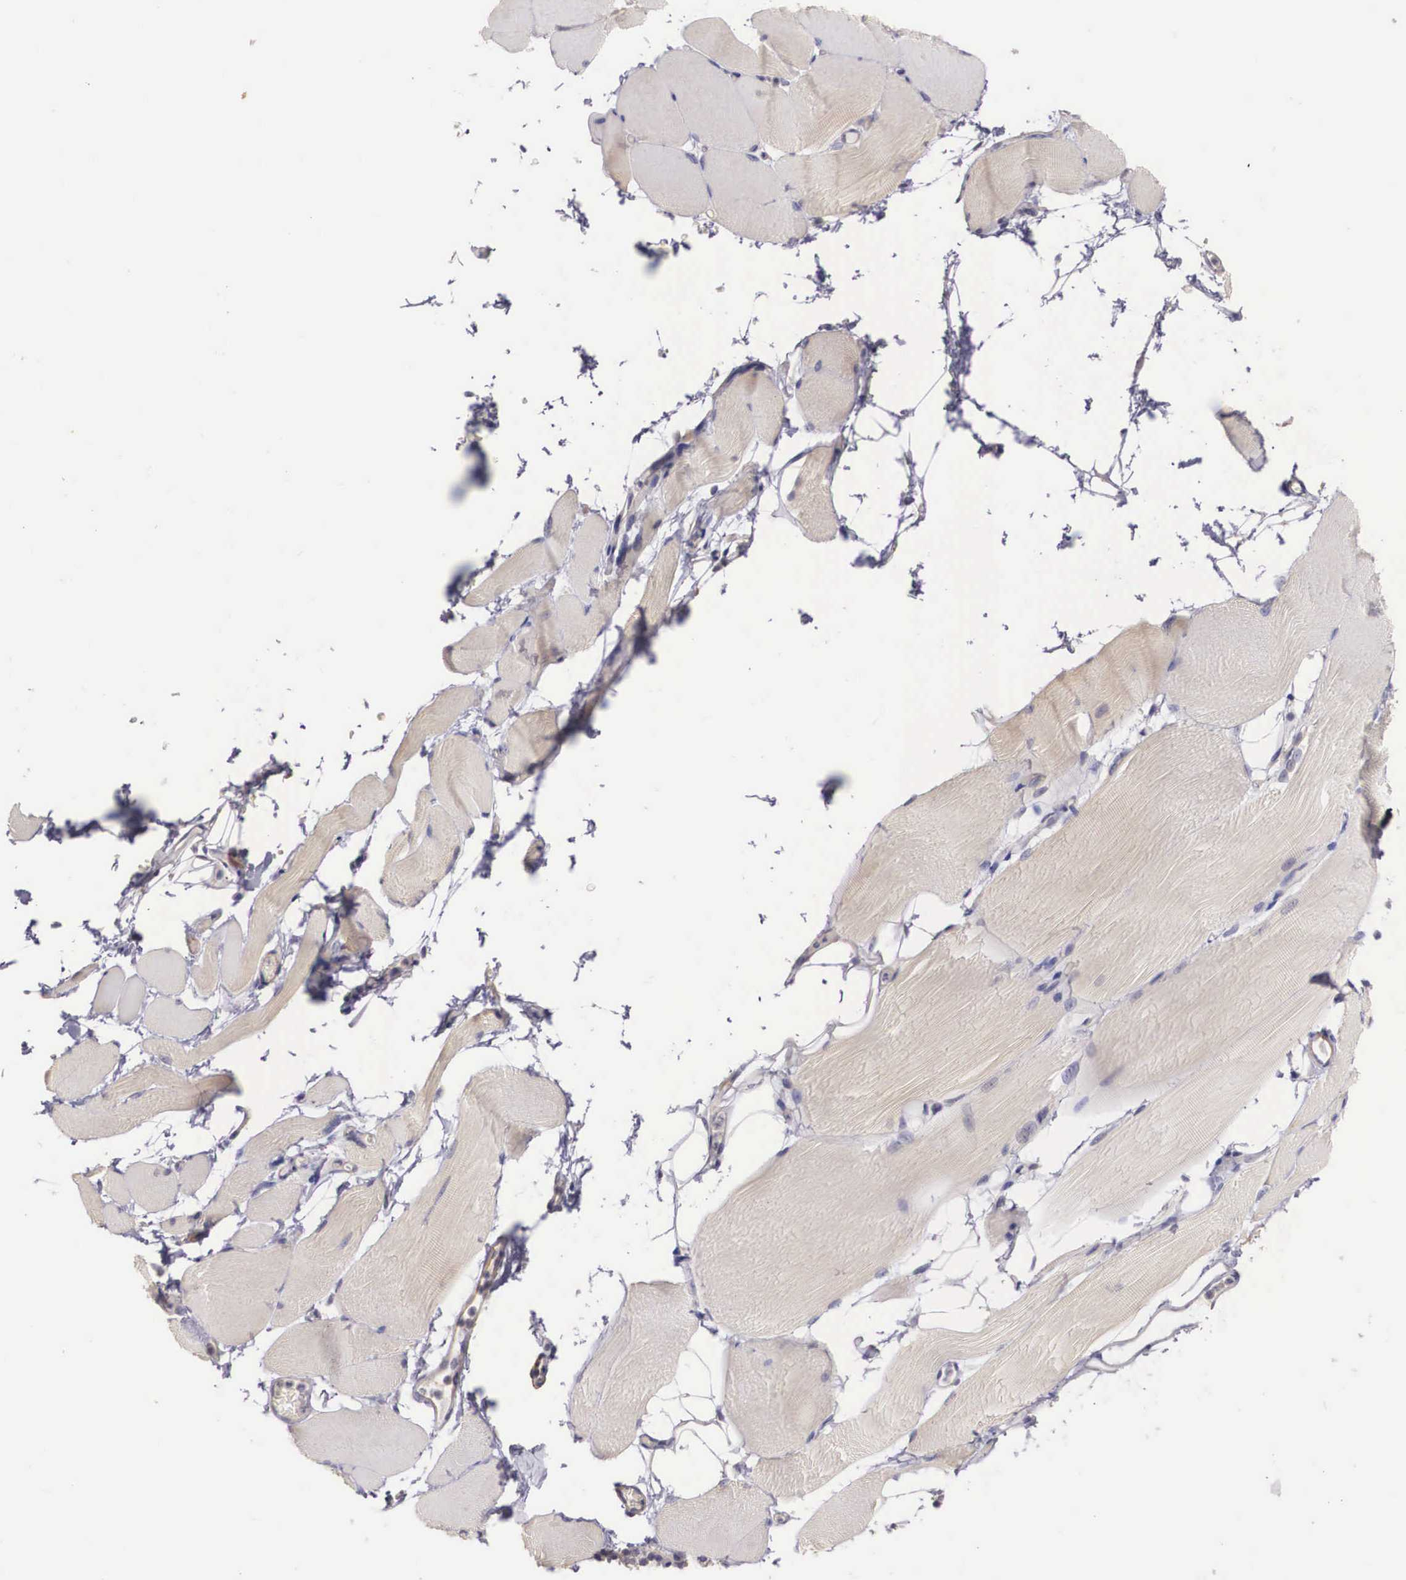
{"staining": {"intensity": "negative", "quantity": "none", "location": "none"}, "tissue": "skeletal muscle", "cell_type": "Myocytes", "image_type": "normal", "snomed": [{"axis": "morphology", "description": "Normal tissue, NOS"}, {"axis": "topography", "description": "Skeletal muscle"}, {"axis": "topography", "description": "Parathyroid gland"}], "caption": "Image shows no protein positivity in myocytes of benign skeletal muscle.", "gene": "ENOX2", "patient": {"sex": "female", "age": 37}}